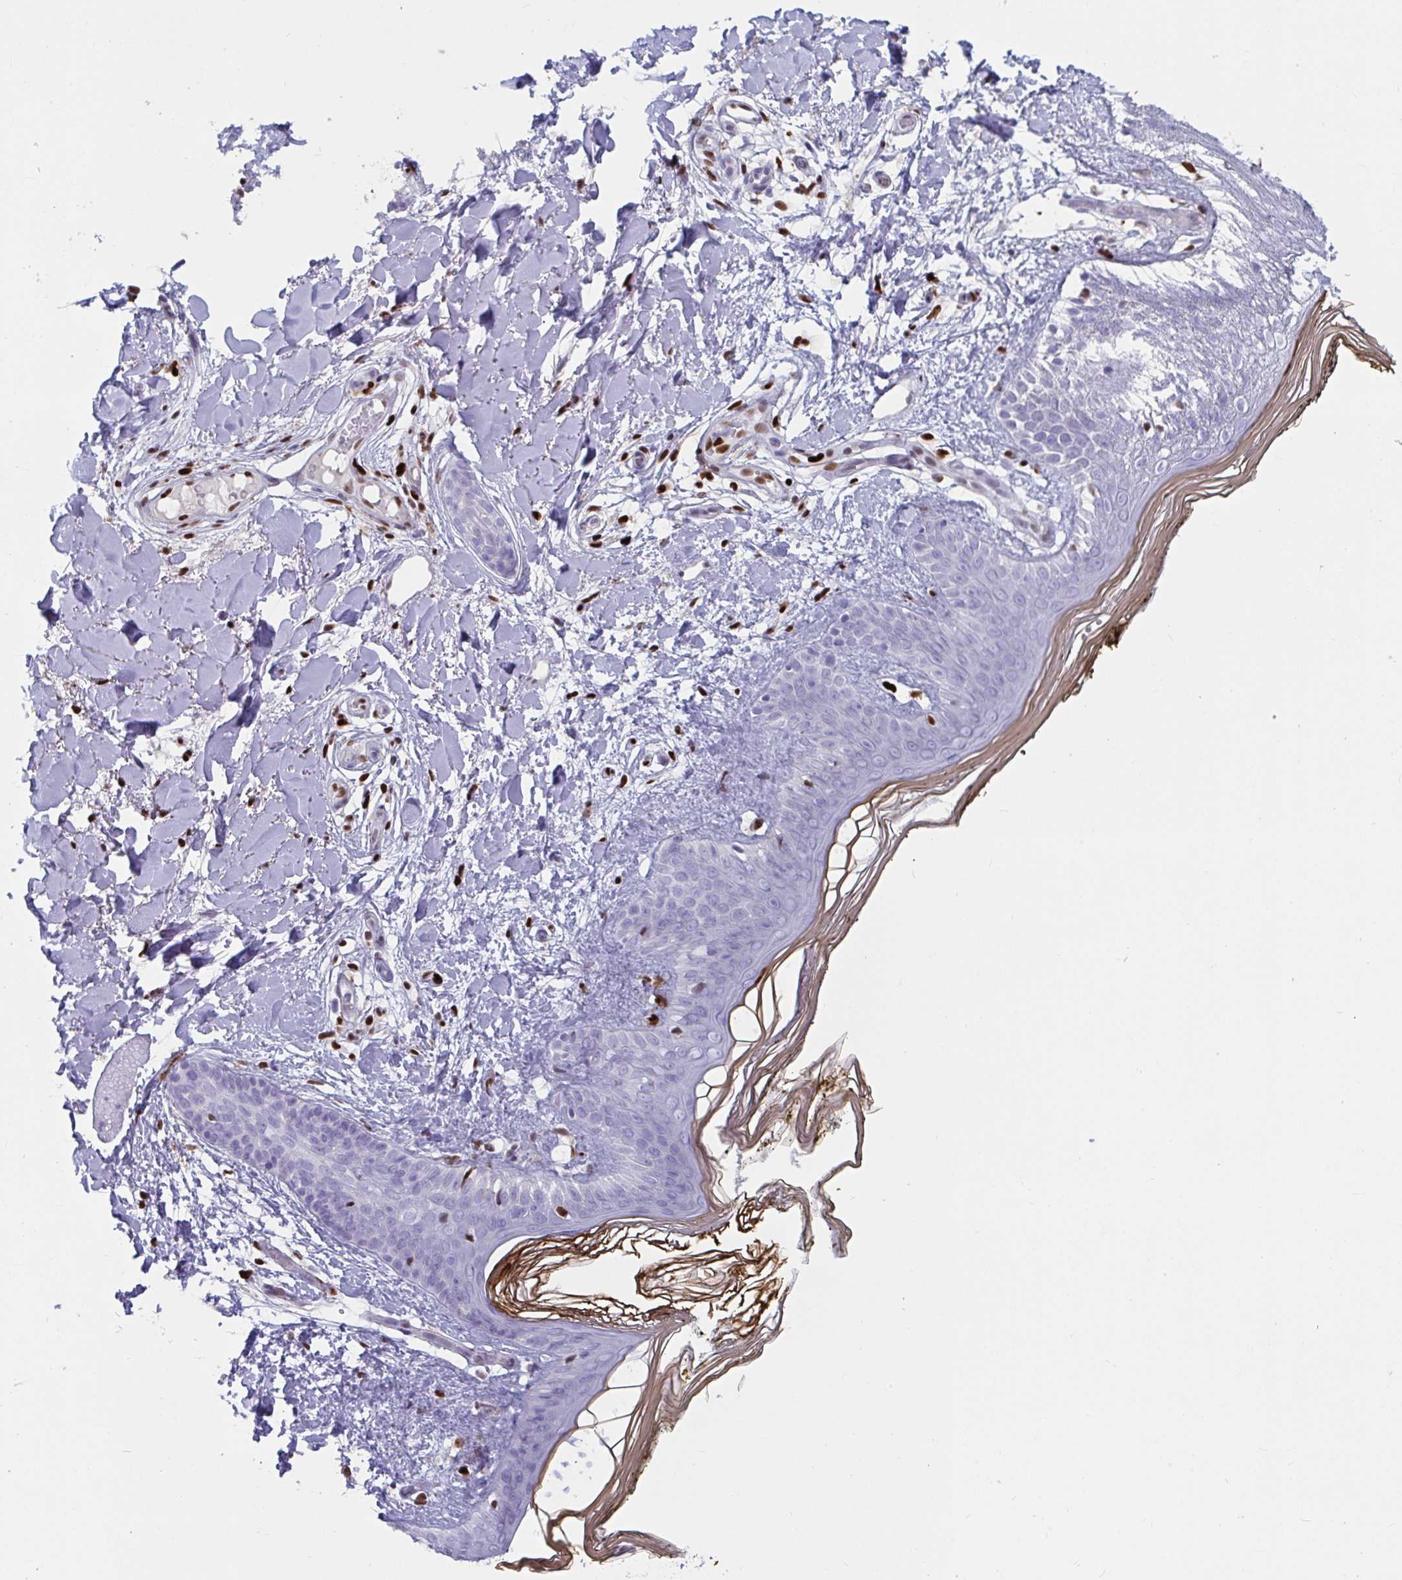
{"staining": {"intensity": "negative", "quantity": "none", "location": "none"}, "tissue": "skin", "cell_type": "Fibroblasts", "image_type": "normal", "snomed": [{"axis": "morphology", "description": "Normal tissue, NOS"}, {"axis": "topography", "description": "Skin"}], "caption": "The photomicrograph shows no significant expression in fibroblasts of skin. (DAB (3,3'-diaminobenzidine) IHC, high magnification).", "gene": "ZNF586", "patient": {"sex": "female", "age": 34}}